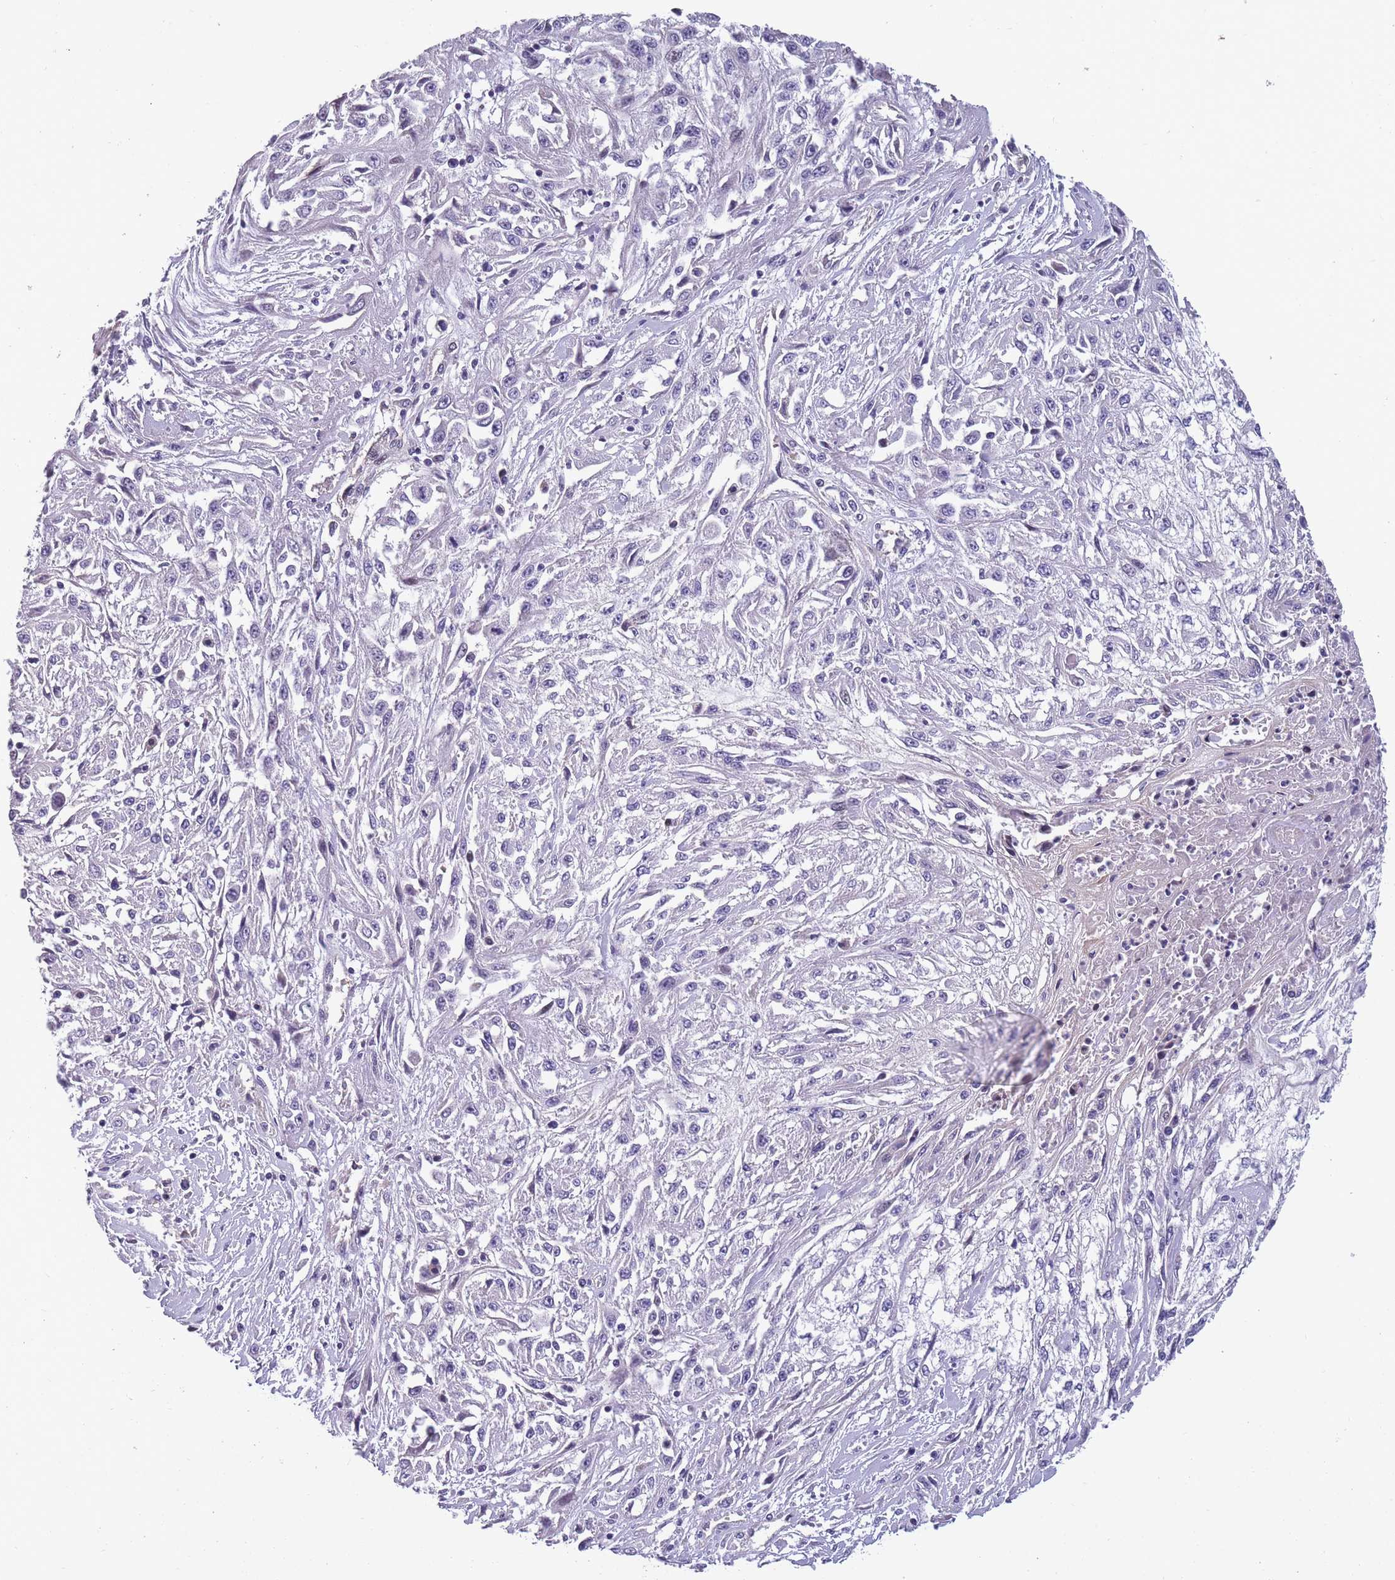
{"staining": {"intensity": "negative", "quantity": "none", "location": "none"}, "tissue": "skin cancer", "cell_type": "Tumor cells", "image_type": "cancer", "snomed": [{"axis": "morphology", "description": "Squamous cell carcinoma, NOS"}, {"axis": "morphology", "description": "Squamous cell carcinoma, metastatic, NOS"}, {"axis": "topography", "description": "Skin"}, {"axis": "topography", "description": "Lymph node"}], "caption": "Tumor cells are negative for brown protein staining in skin cancer.", "gene": "FAM83F", "patient": {"sex": "male", "age": 75}}